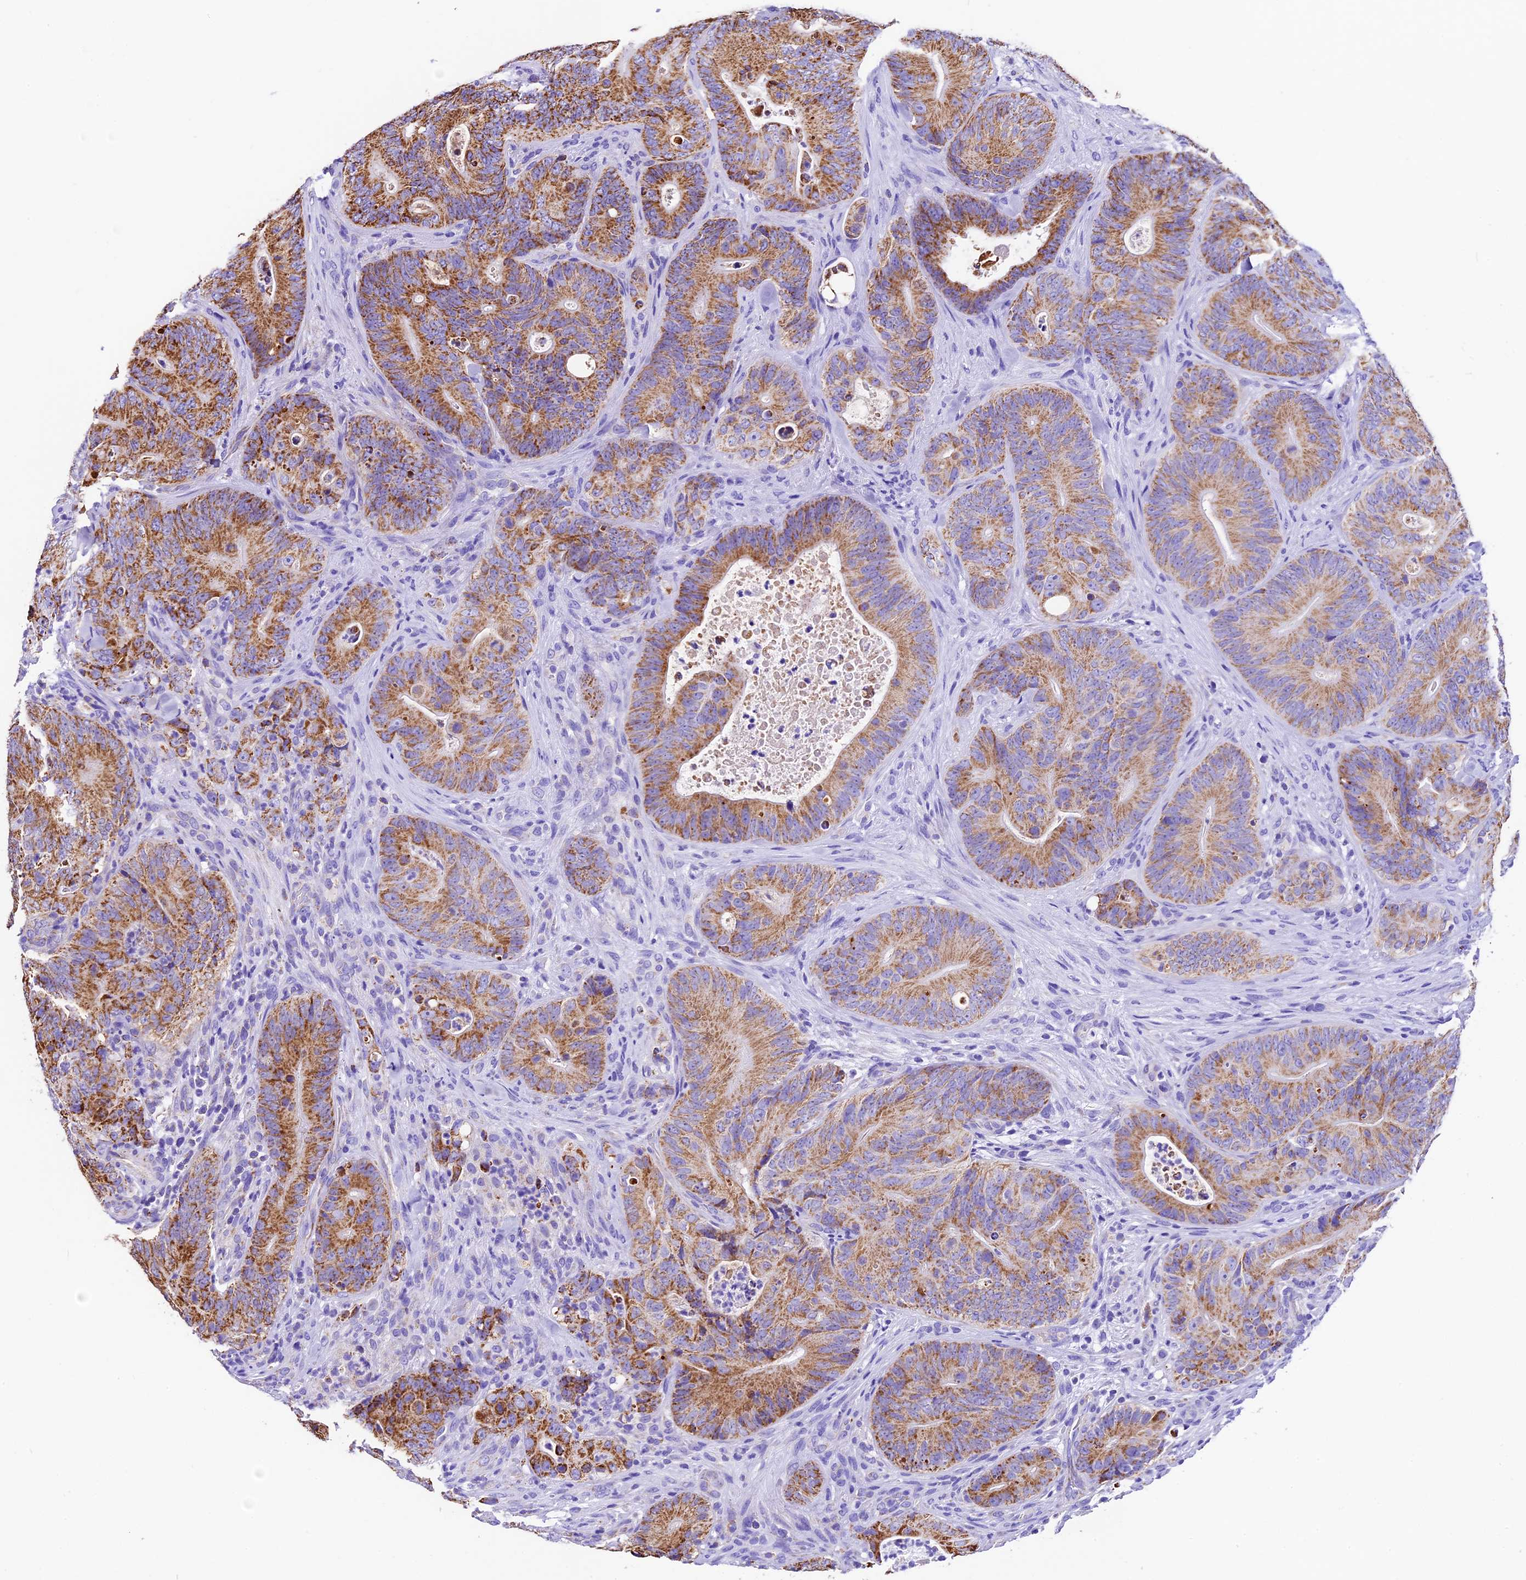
{"staining": {"intensity": "strong", "quantity": ">75%", "location": "cytoplasmic/membranous"}, "tissue": "colorectal cancer", "cell_type": "Tumor cells", "image_type": "cancer", "snomed": [{"axis": "morphology", "description": "Normal tissue, NOS"}, {"axis": "topography", "description": "Colon"}], "caption": "About >75% of tumor cells in colorectal cancer show strong cytoplasmic/membranous protein positivity as visualized by brown immunohistochemical staining.", "gene": "DCAF5", "patient": {"sex": "female", "age": 82}}